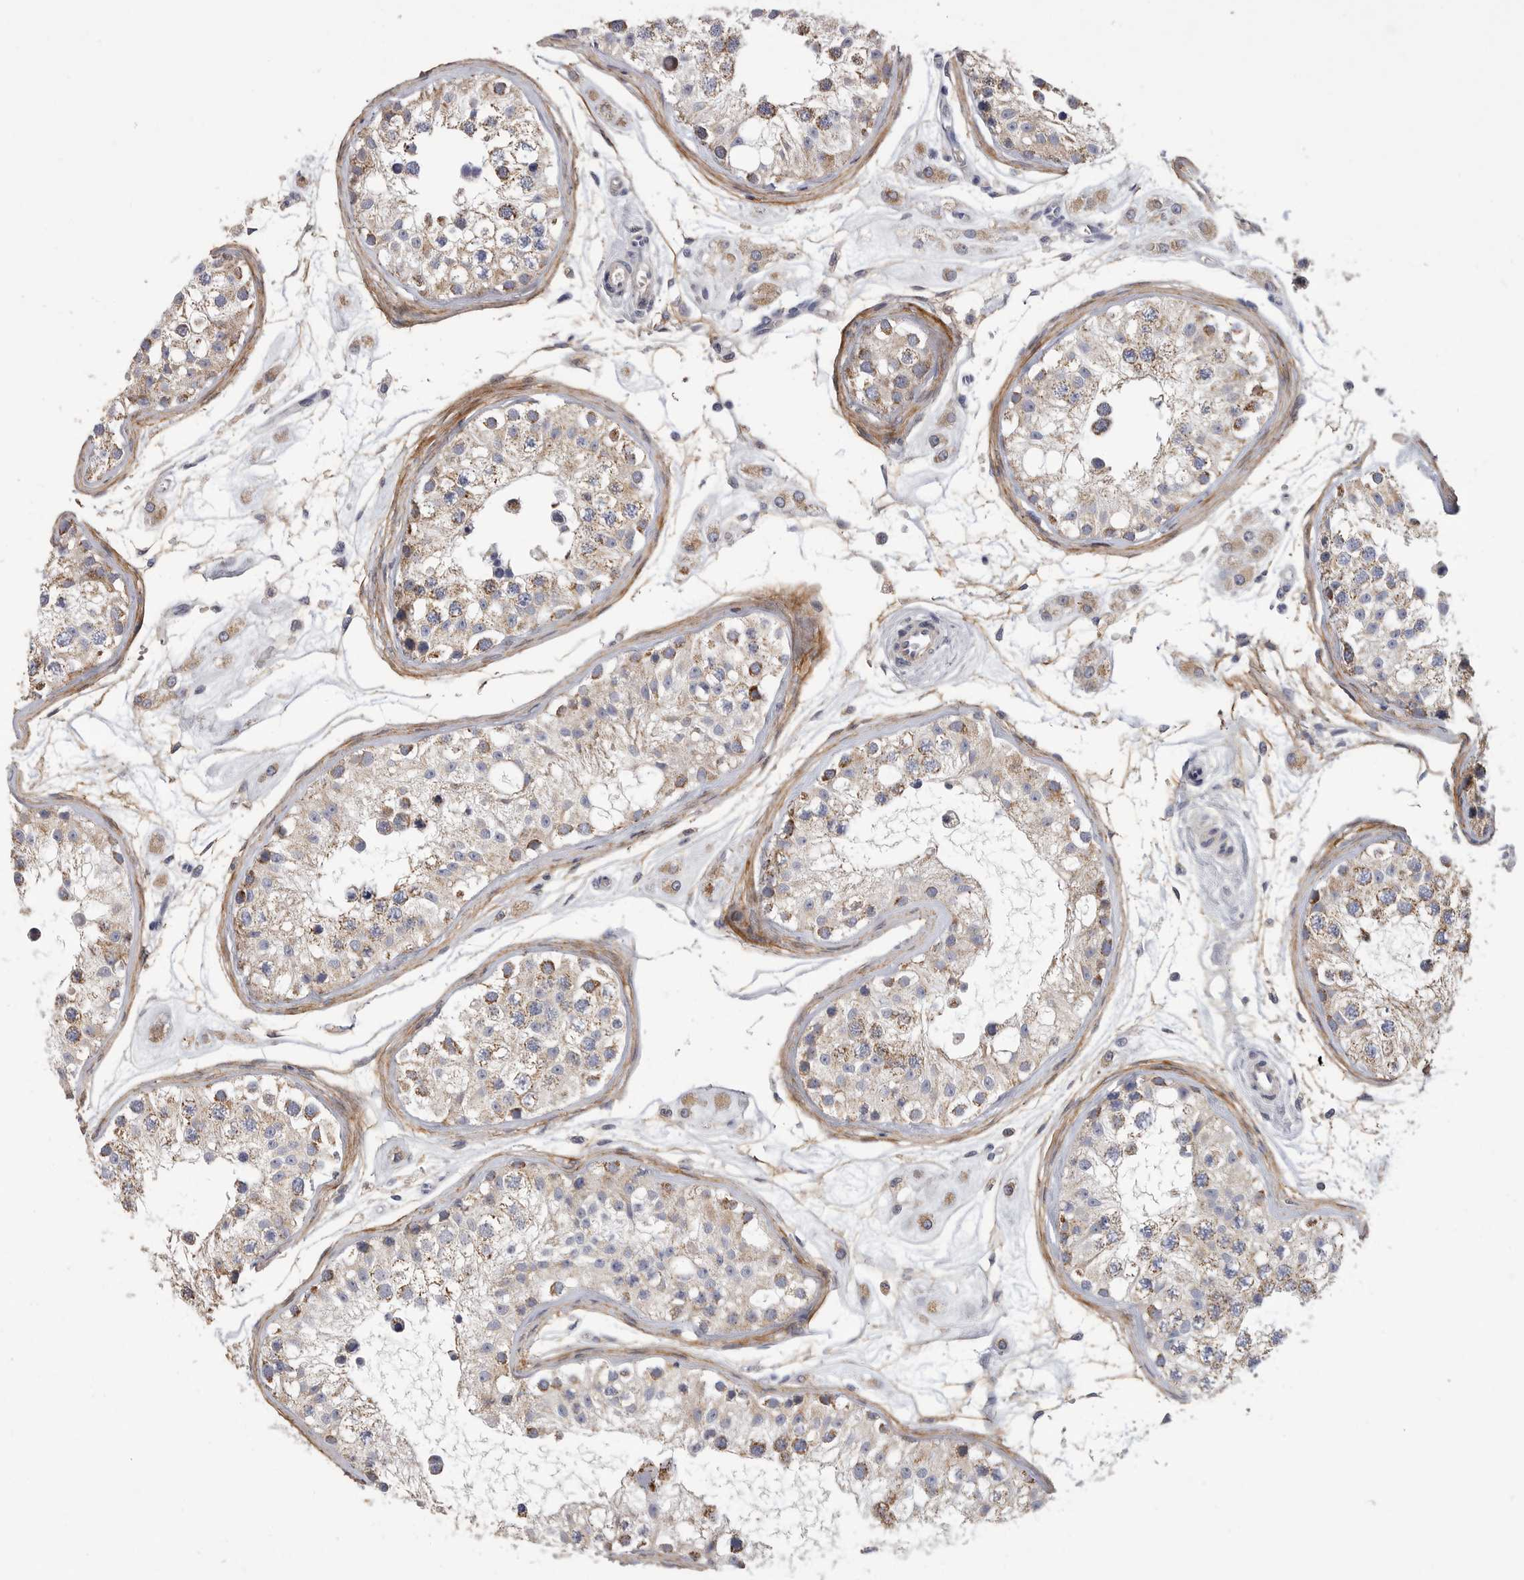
{"staining": {"intensity": "weak", "quantity": ">75%", "location": "cytoplasmic/membranous"}, "tissue": "testis", "cell_type": "Cells in seminiferous ducts", "image_type": "normal", "snomed": [{"axis": "morphology", "description": "Normal tissue, NOS"}, {"axis": "morphology", "description": "Adenocarcinoma, metastatic, NOS"}, {"axis": "topography", "description": "Testis"}], "caption": "DAB (3,3'-diaminobenzidine) immunohistochemical staining of normal testis exhibits weak cytoplasmic/membranous protein expression in approximately >75% of cells in seminiferous ducts. The staining was performed using DAB (3,3'-diaminobenzidine) to visualize the protein expression in brown, while the nuclei were stained in blue with hematoxylin (Magnification: 20x).", "gene": "SDC3", "patient": {"sex": "male", "age": 26}}